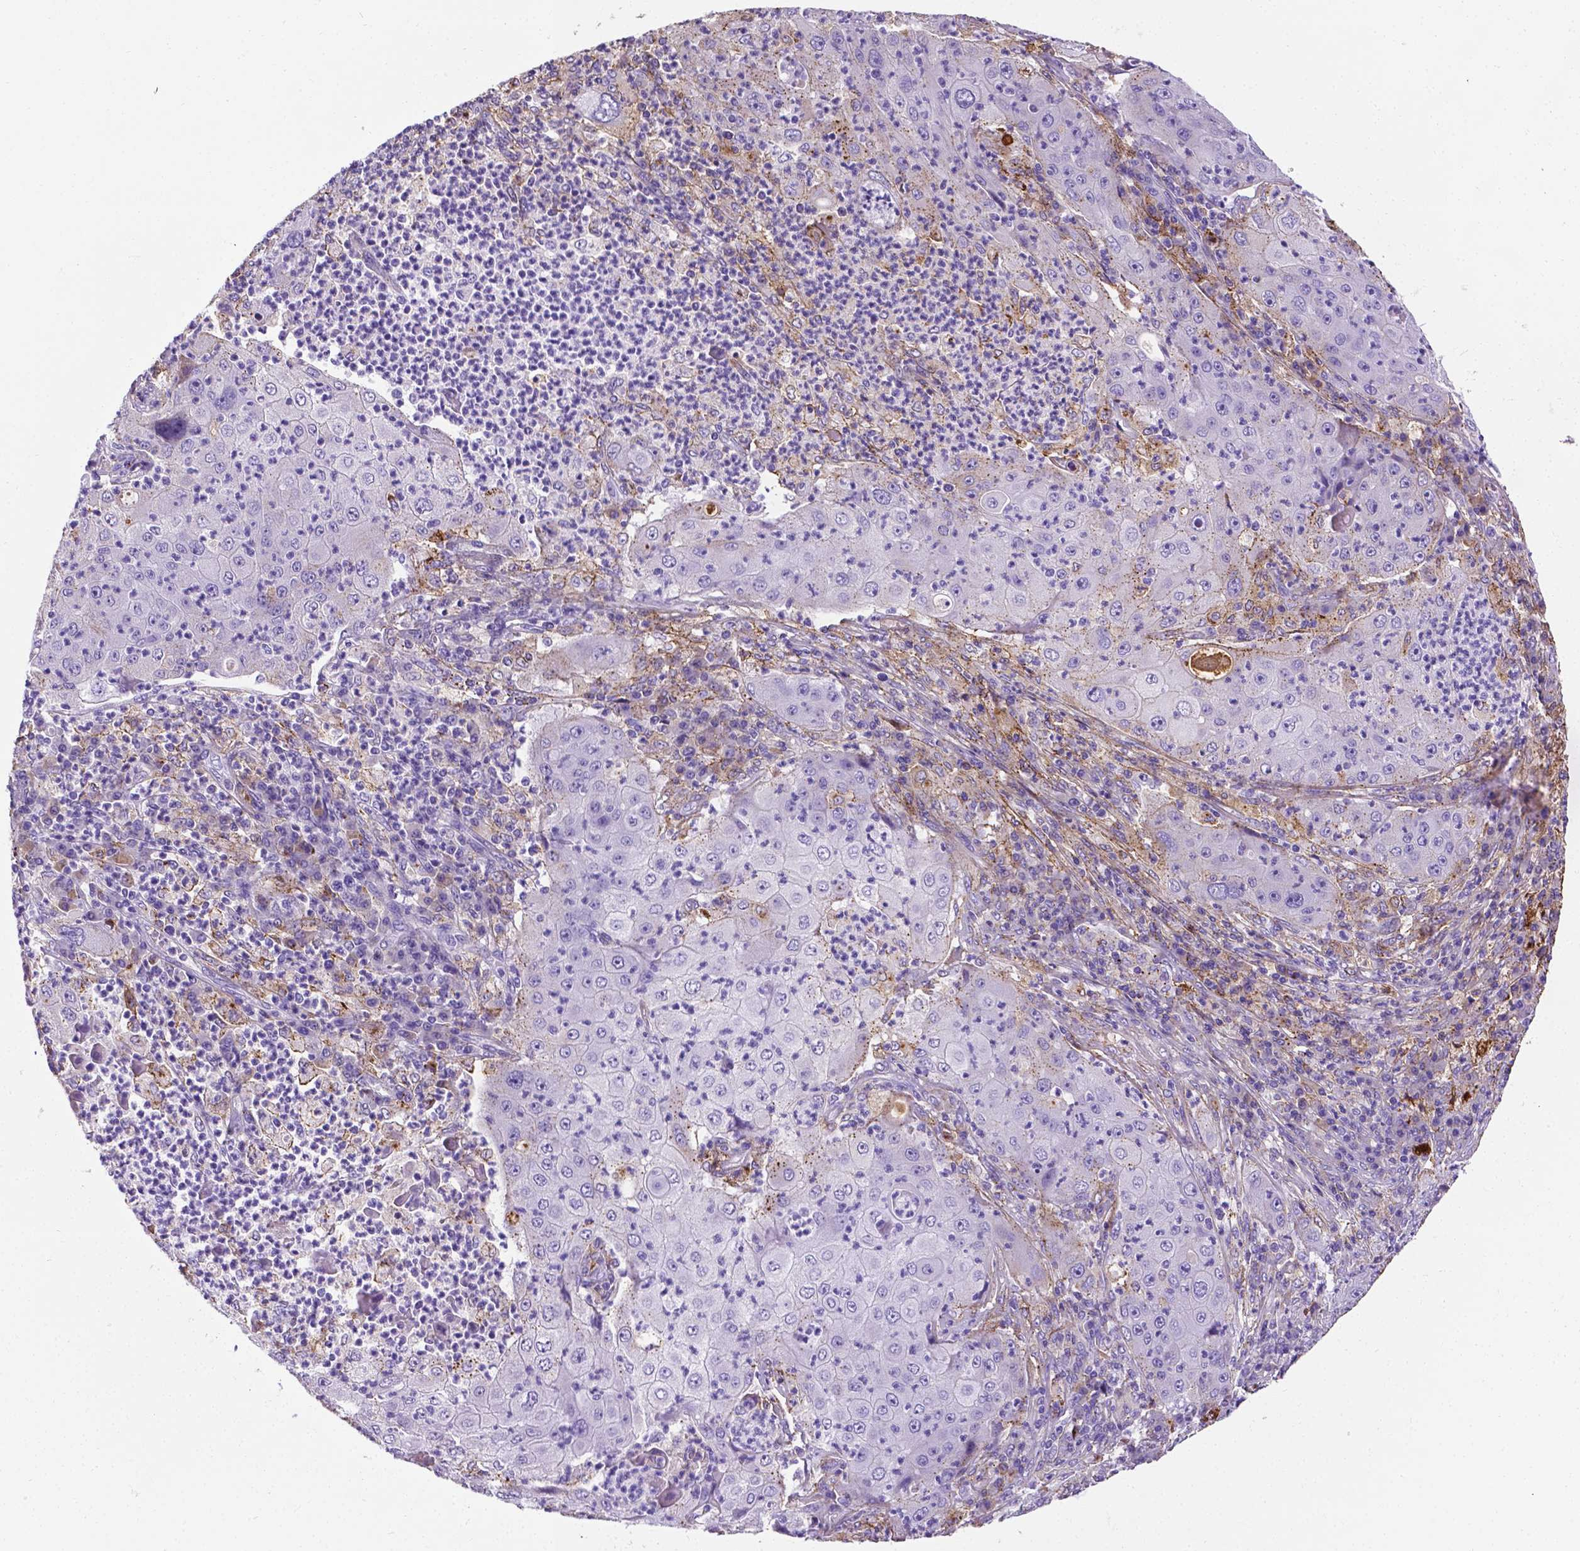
{"staining": {"intensity": "negative", "quantity": "none", "location": "none"}, "tissue": "lung cancer", "cell_type": "Tumor cells", "image_type": "cancer", "snomed": [{"axis": "morphology", "description": "Squamous cell carcinoma, NOS"}, {"axis": "topography", "description": "Lung"}], "caption": "This is an IHC image of human lung squamous cell carcinoma. There is no positivity in tumor cells.", "gene": "APOE", "patient": {"sex": "female", "age": 59}}